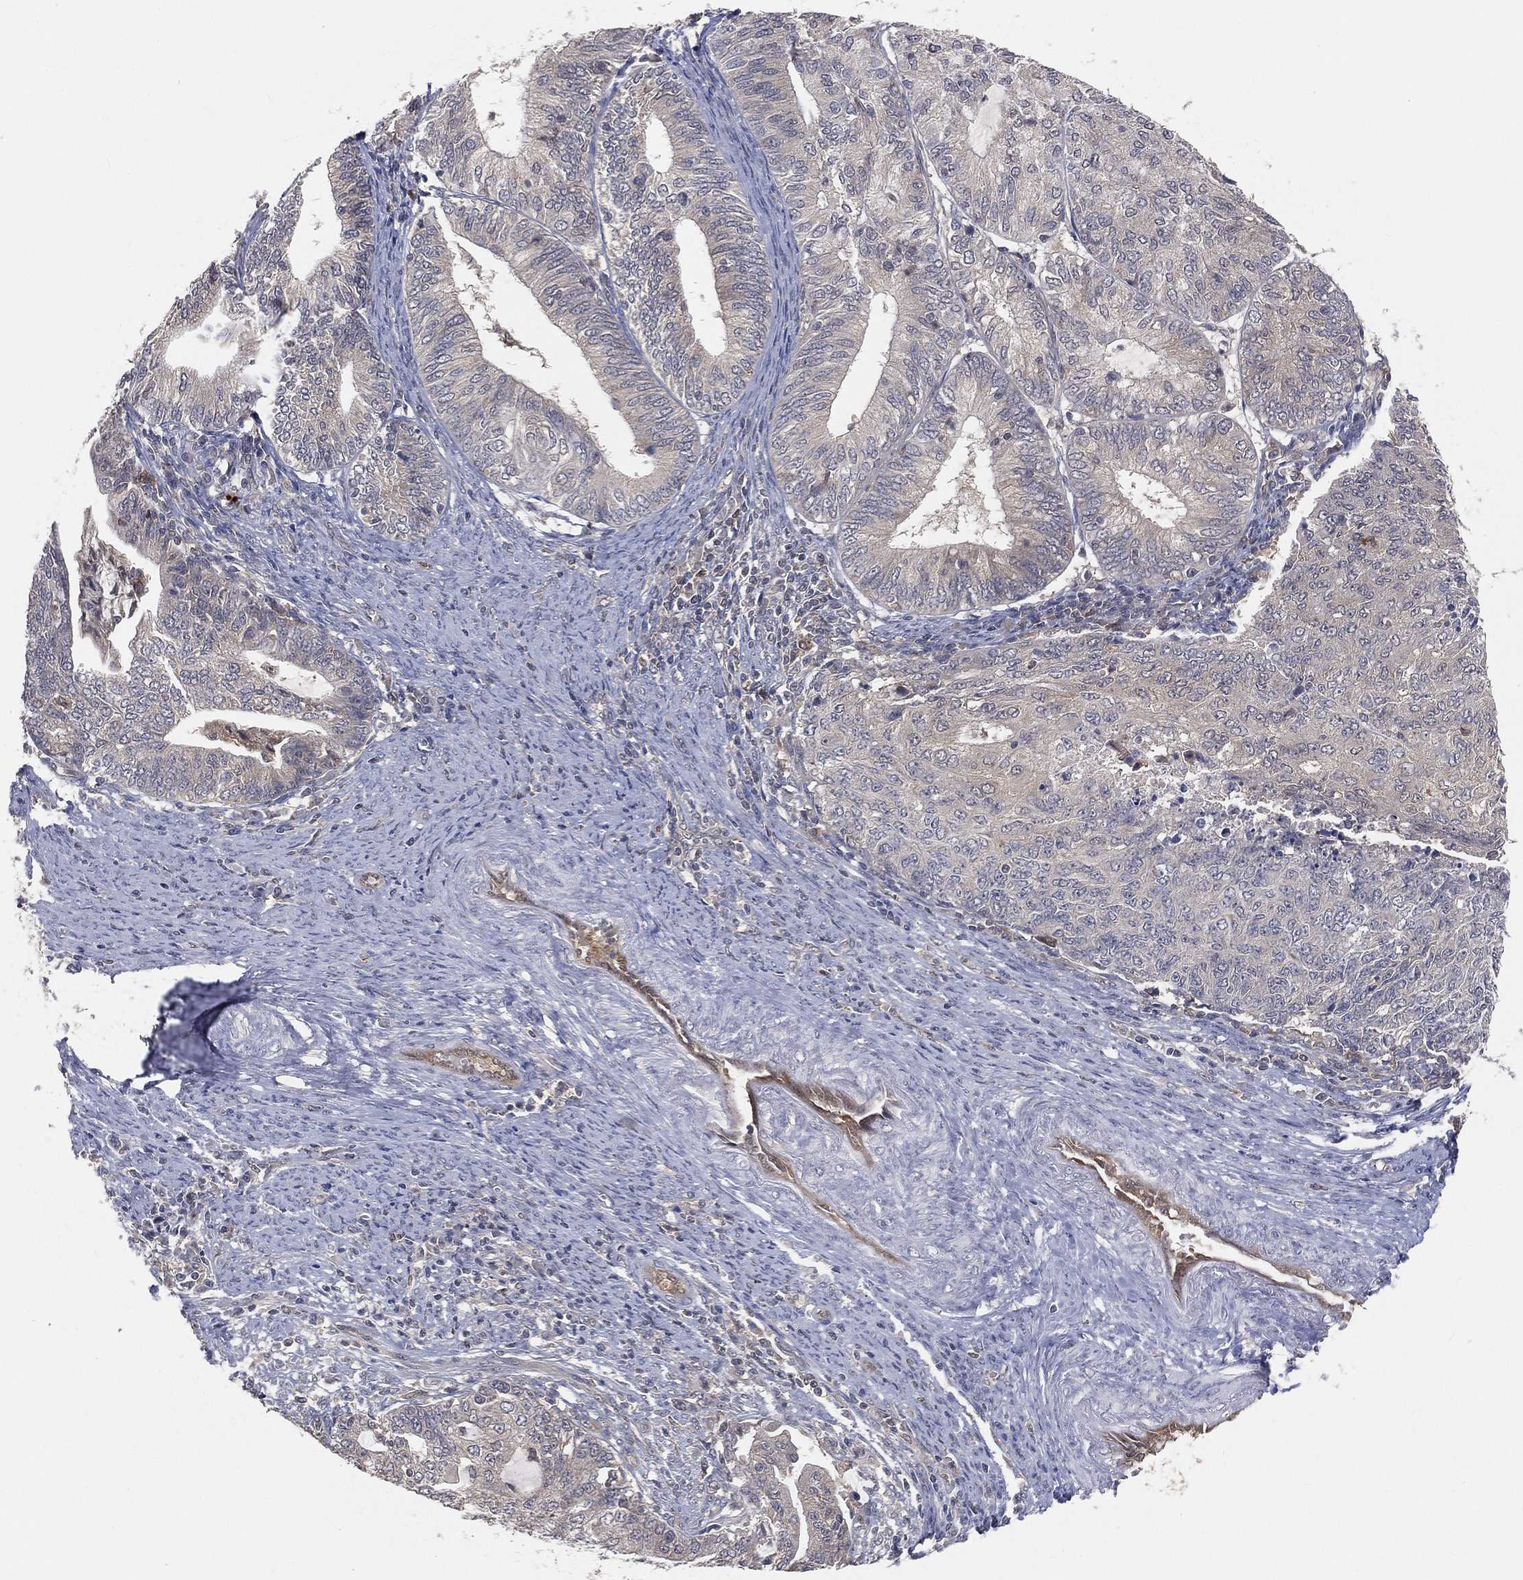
{"staining": {"intensity": "negative", "quantity": "none", "location": "none"}, "tissue": "endometrial cancer", "cell_type": "Tumor cells", "image_type": "cancer", "snomed": [{"axis": "morphology", "description": "Adenocarcinoma, NOS"}, {"axis": "topography", "description": "Endometrium"}], "caption": "Endometrial cancer stained for a protein using immunohistochemistry displays no staining tumor cells.", "gene": "MAPK1", "patient": {"sex": "female", "age": 82}}